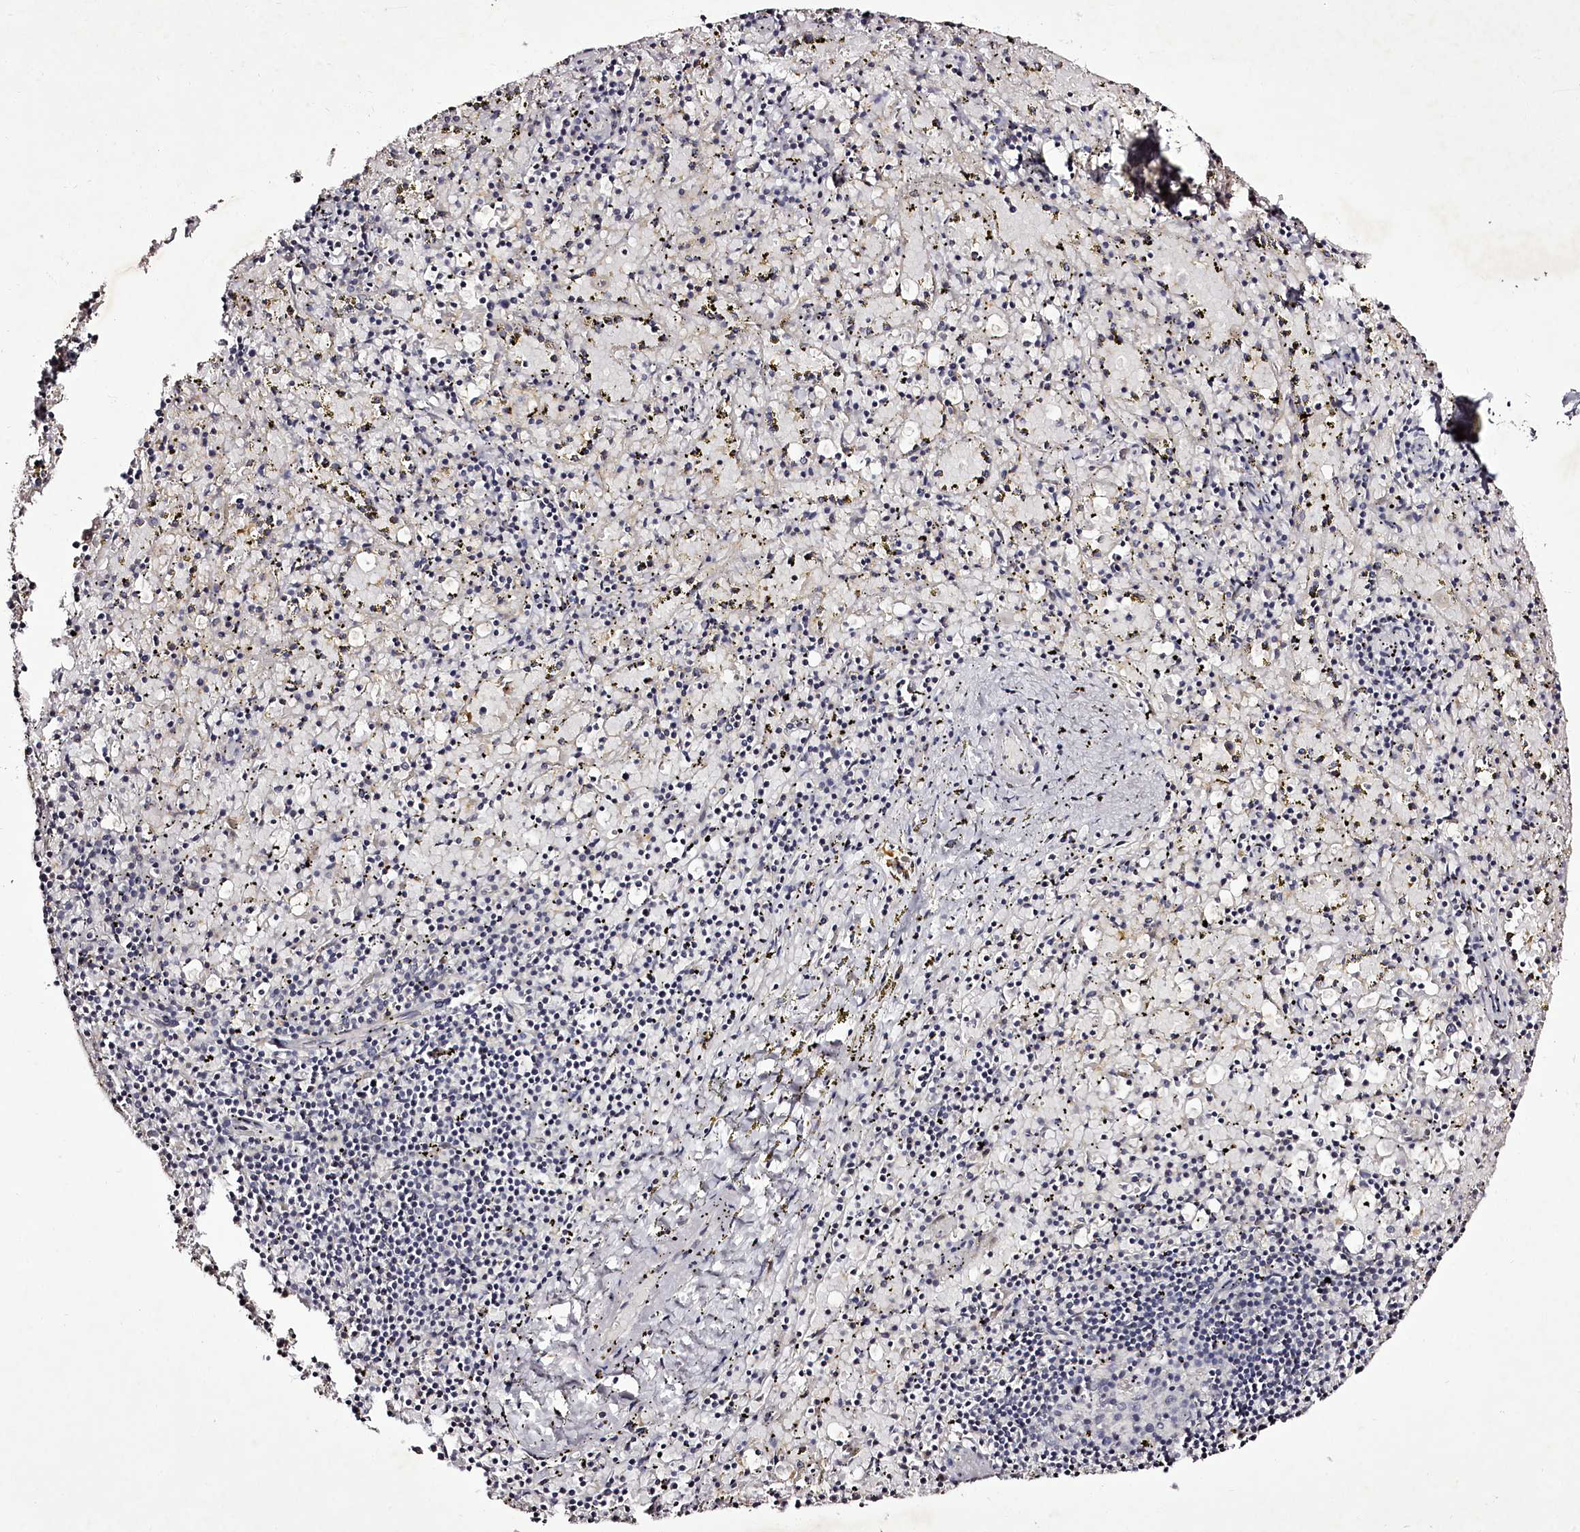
{"staining": {"intensity": "negative", "quantity": "none", "location": "none"}, "tissue": "spleen", "cell_type": "Cells in red pulp", "image_type": "normal", "snomed": [{"axis": "morphology", "description": "Normal tissue, NOS"}, {"axis": "topography", "description": "Spleen"}], "caption": "Immunohistochemistry image of unremarkable spleen stained for a protein (brown), which demonstrates no expression in cells in red pulp.", "gene": "RBMXL2", "patient": {"sex": "male", "age": 11}}